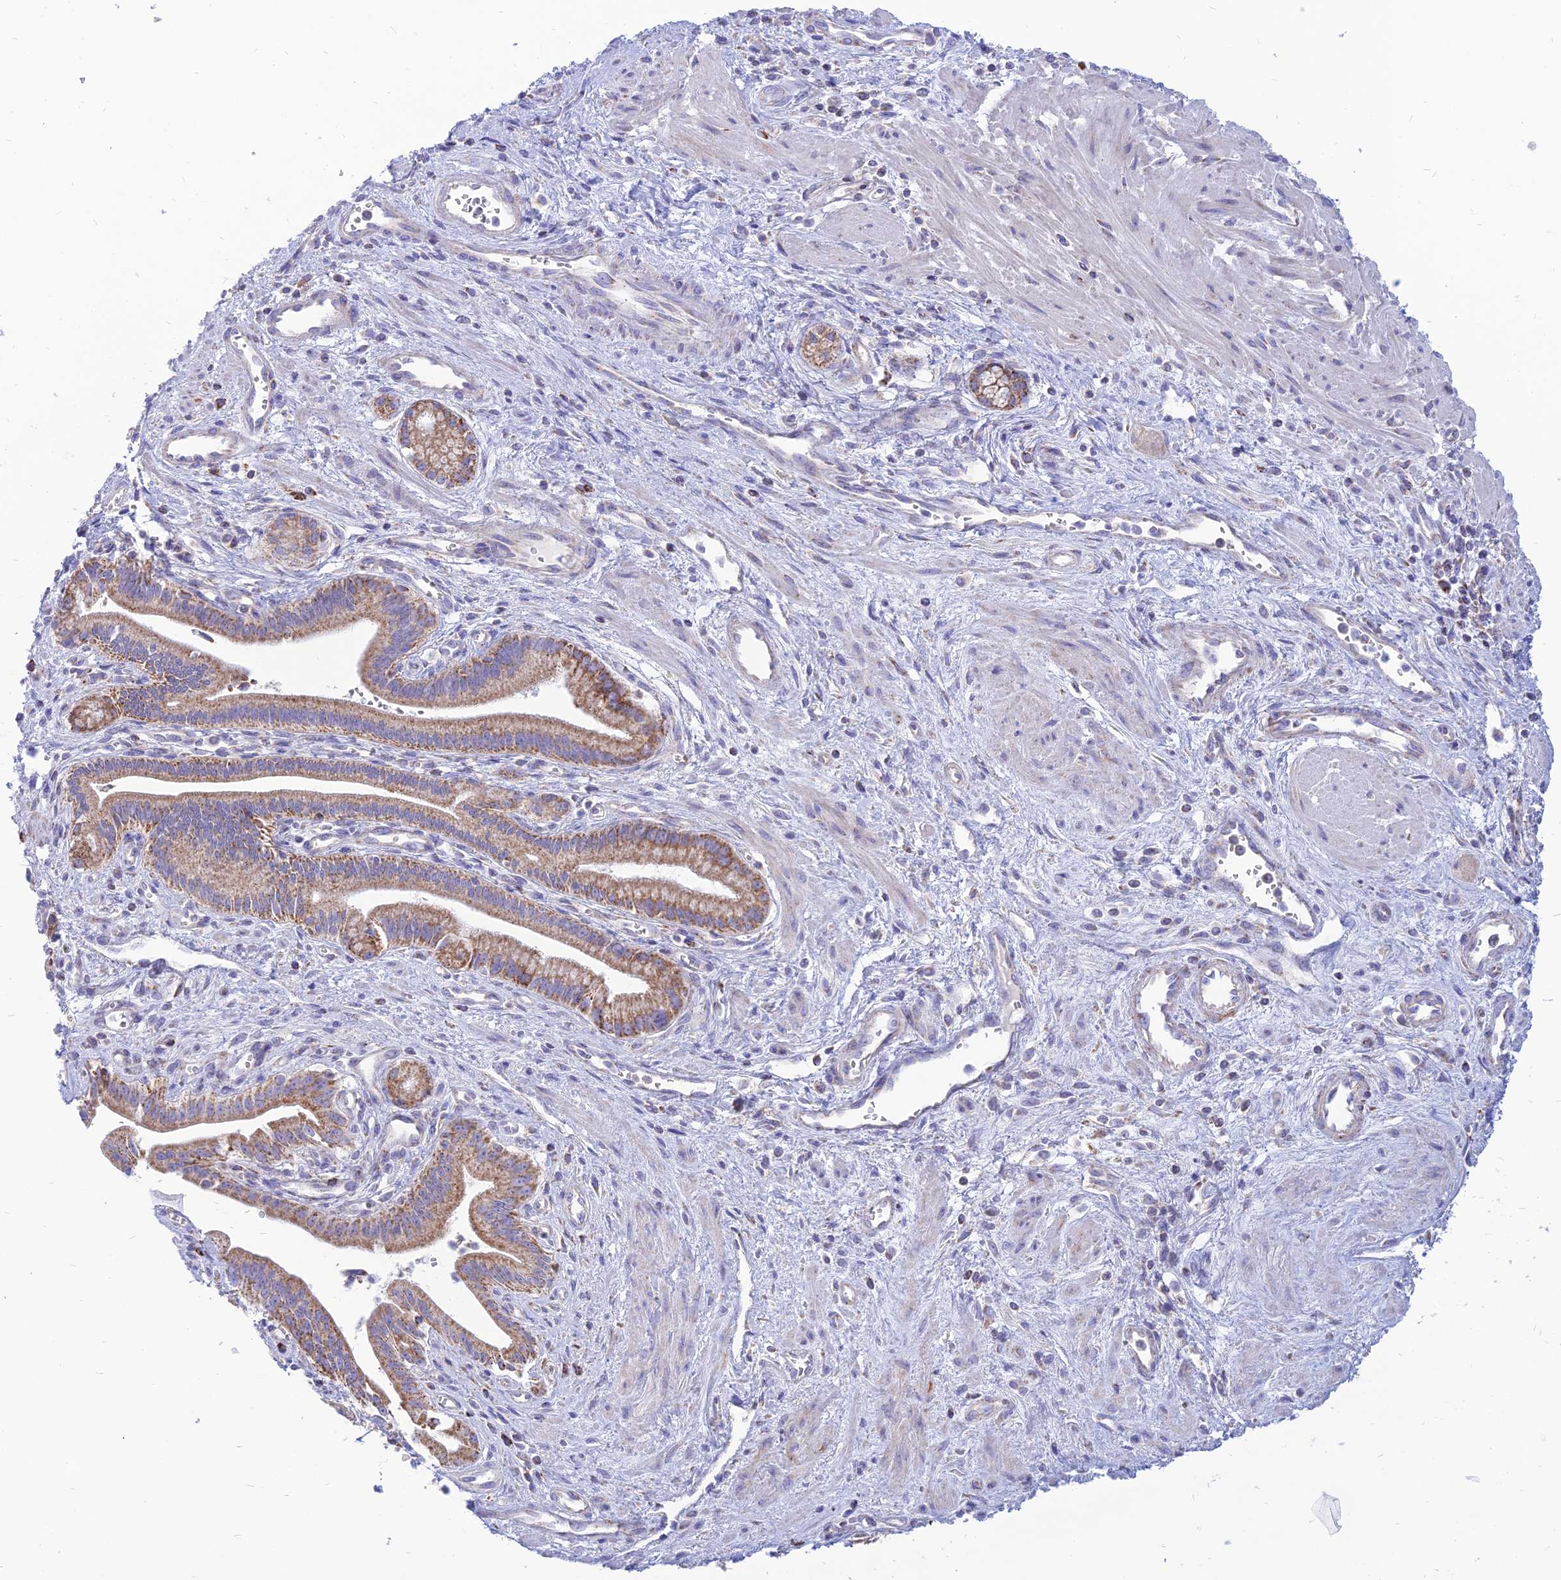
{"staining": {"intensity": "moderate", "quantity": ">75%", "location": "cytoplasmic/membranous"}, "tissue": "pancreatic cancer", "cell_type": "Tumor cells", "image_type": "cancer", "snomed": [{"axis": "morphology", "description": "Adenocarcinoma, NOS"}, {"axis": "topography", "description": "Pancreas"}], "caption": "Pancreatic cancer (adenocarcinoma) was stained to show a protein in brown. There is medium levels of moderate cytoplasmic/membranous expression in approximately >75% of tumor cells.", "gene": "PACC1", "patient": {"sex": "male", "age": 78}}